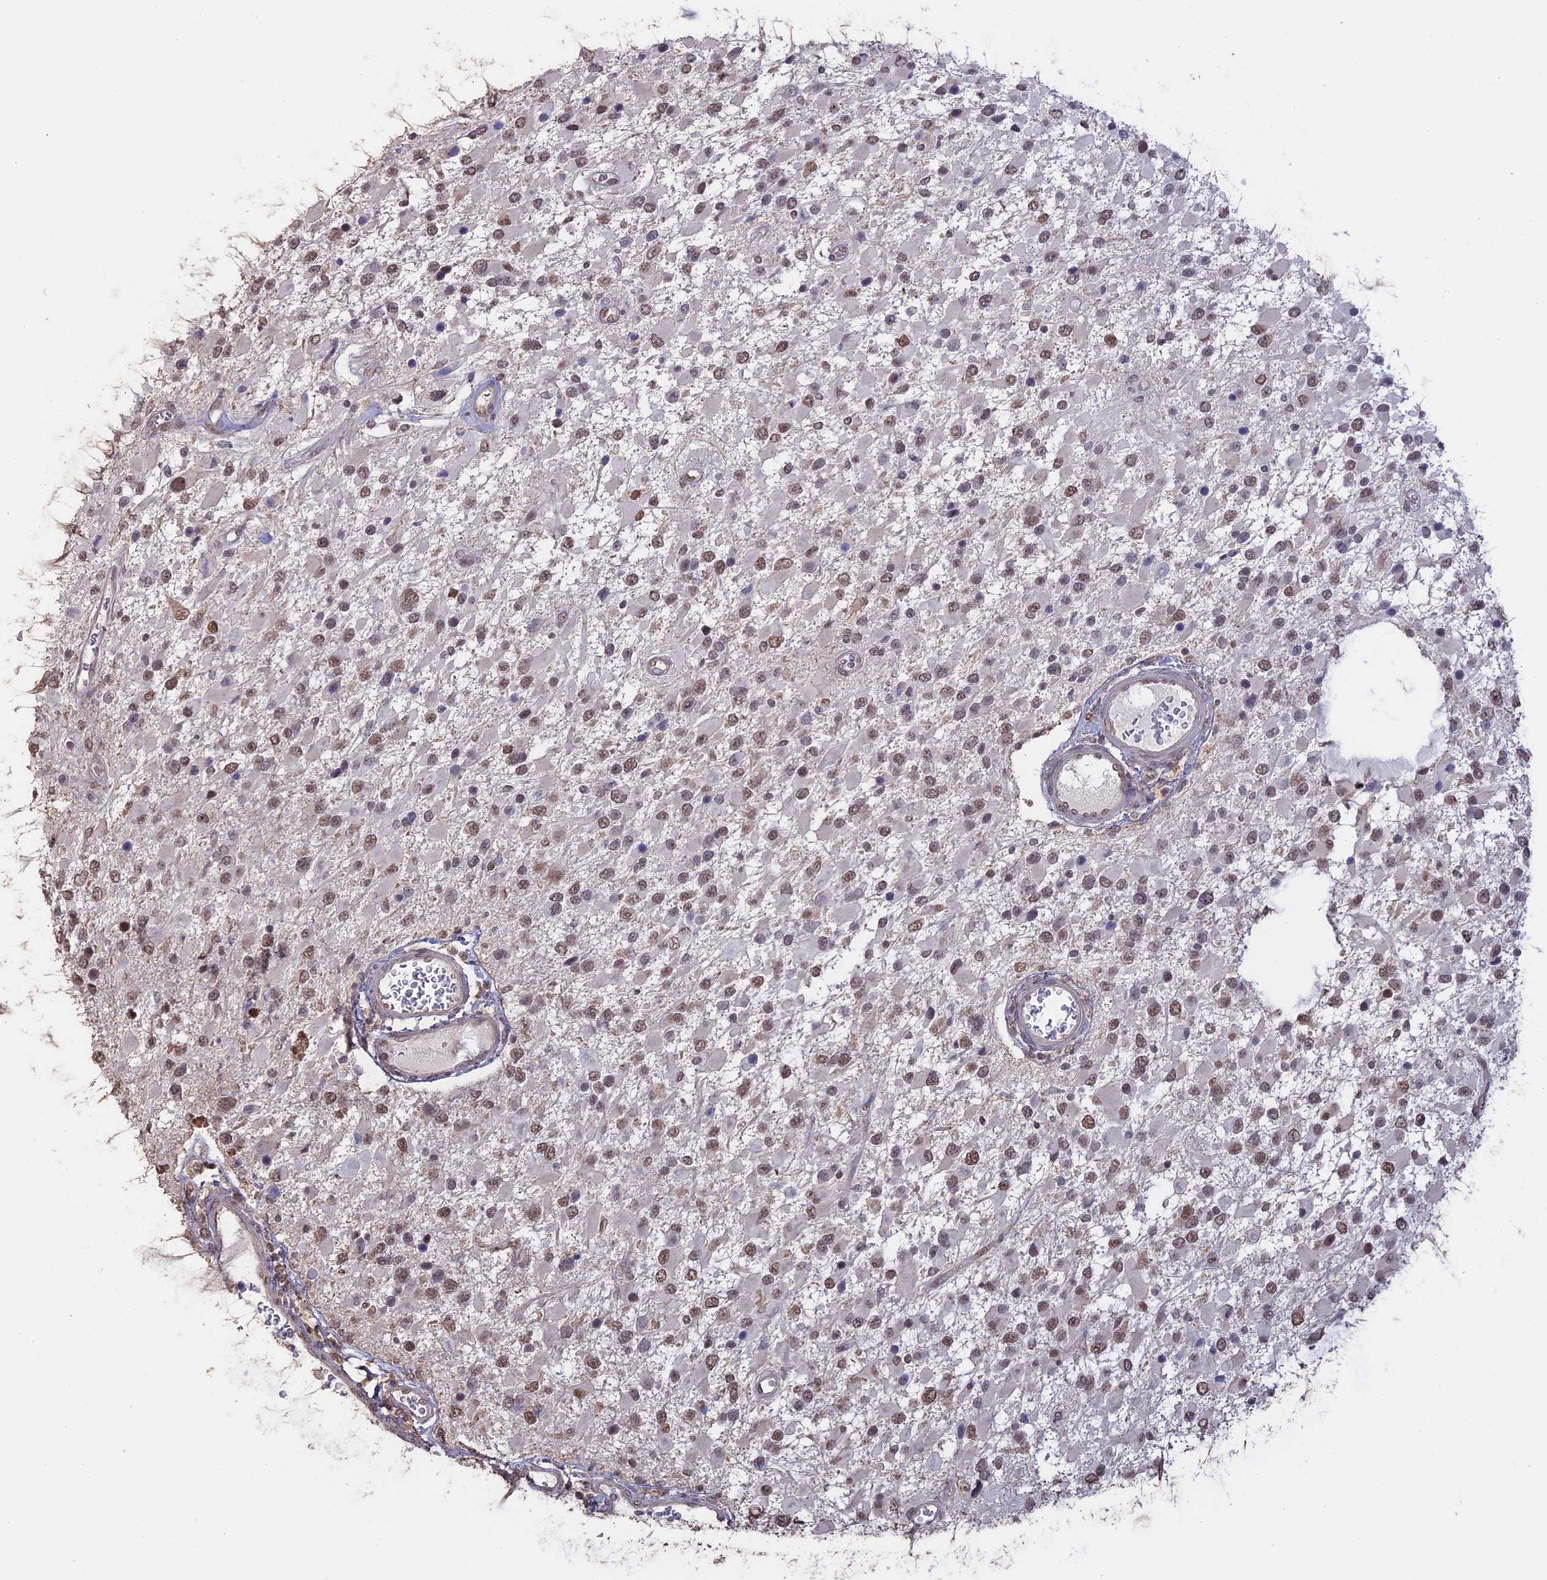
{"staining": {"intensity": "moderate", "quantity": ">75%", "location": "nuclear"}, "tissue": "glioma", "cell_type": "Tumor cells", "image_type": "cancer", "snomed": [{"axis": "morphology", "description": "Glioma, malignant, High grade"}, {"axis": "topography", "description": "Brain"}], "caption": "High-power microscopy captured an IHC image of glioma, revealing moderate nuclear positivity in about >75% of tumor cells.", "gene": "PSMC6", "patient": {"sex": "male", "age": 53}}